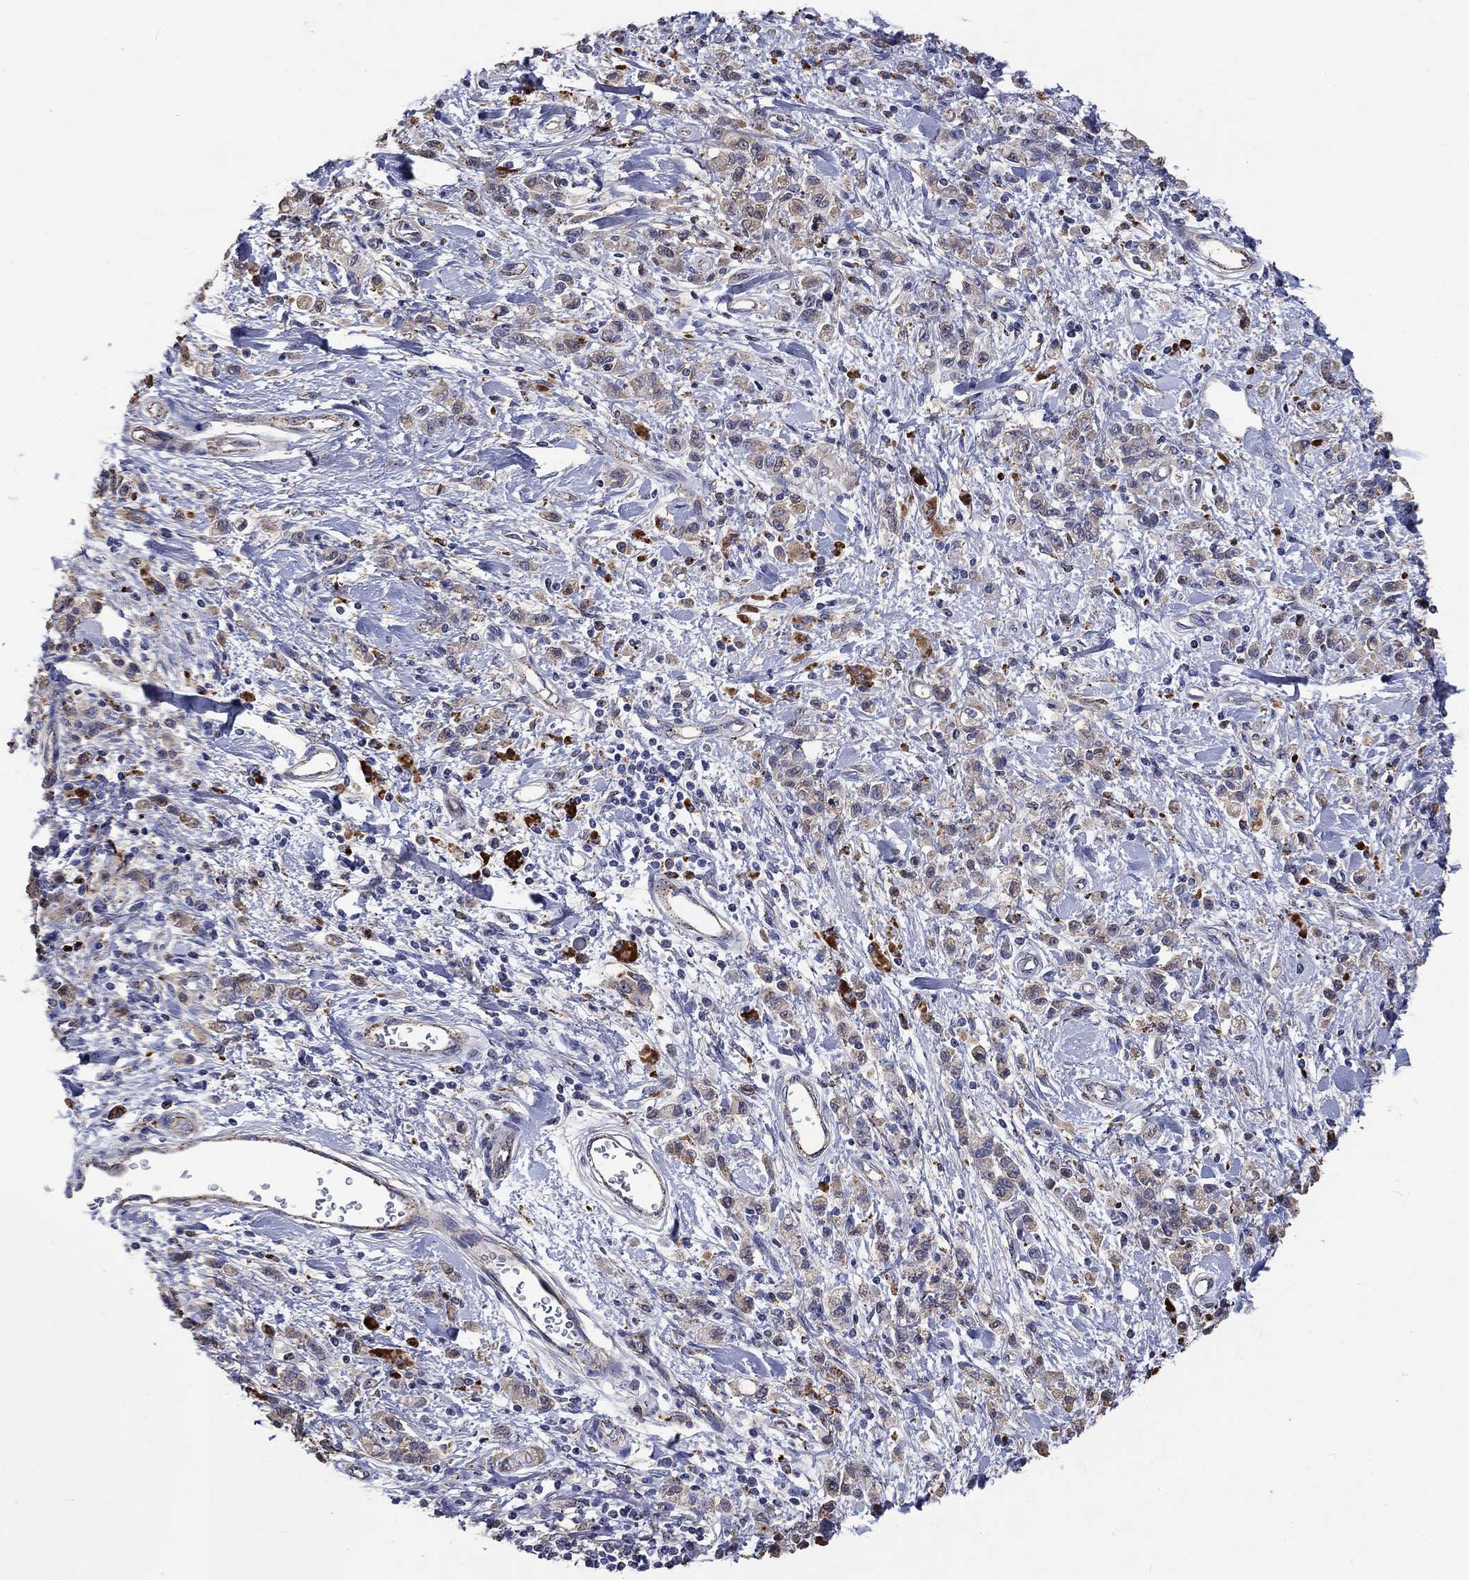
{"staining": {"intensity": "weak", "quantity": ">75%", "location": "cytoplasmic/membranous"}, "tissue": "stomach cancer", "cell_type": "Tumor cells", "image_type": "cancer", "snomed": [{"axis": "morphology", "description": "Adenocarcinoma, NOS"}, {"axis": "topography", "description": "Stomach"}], "caption": "The histopathology image exhibits a brown stain indicating the presence of a protein in the cytoplasmic/membranous of tumor cells in stomach adenocarcinoma.", "gene": "CTSB", "patient": {"sex": "male", "age": 77}}